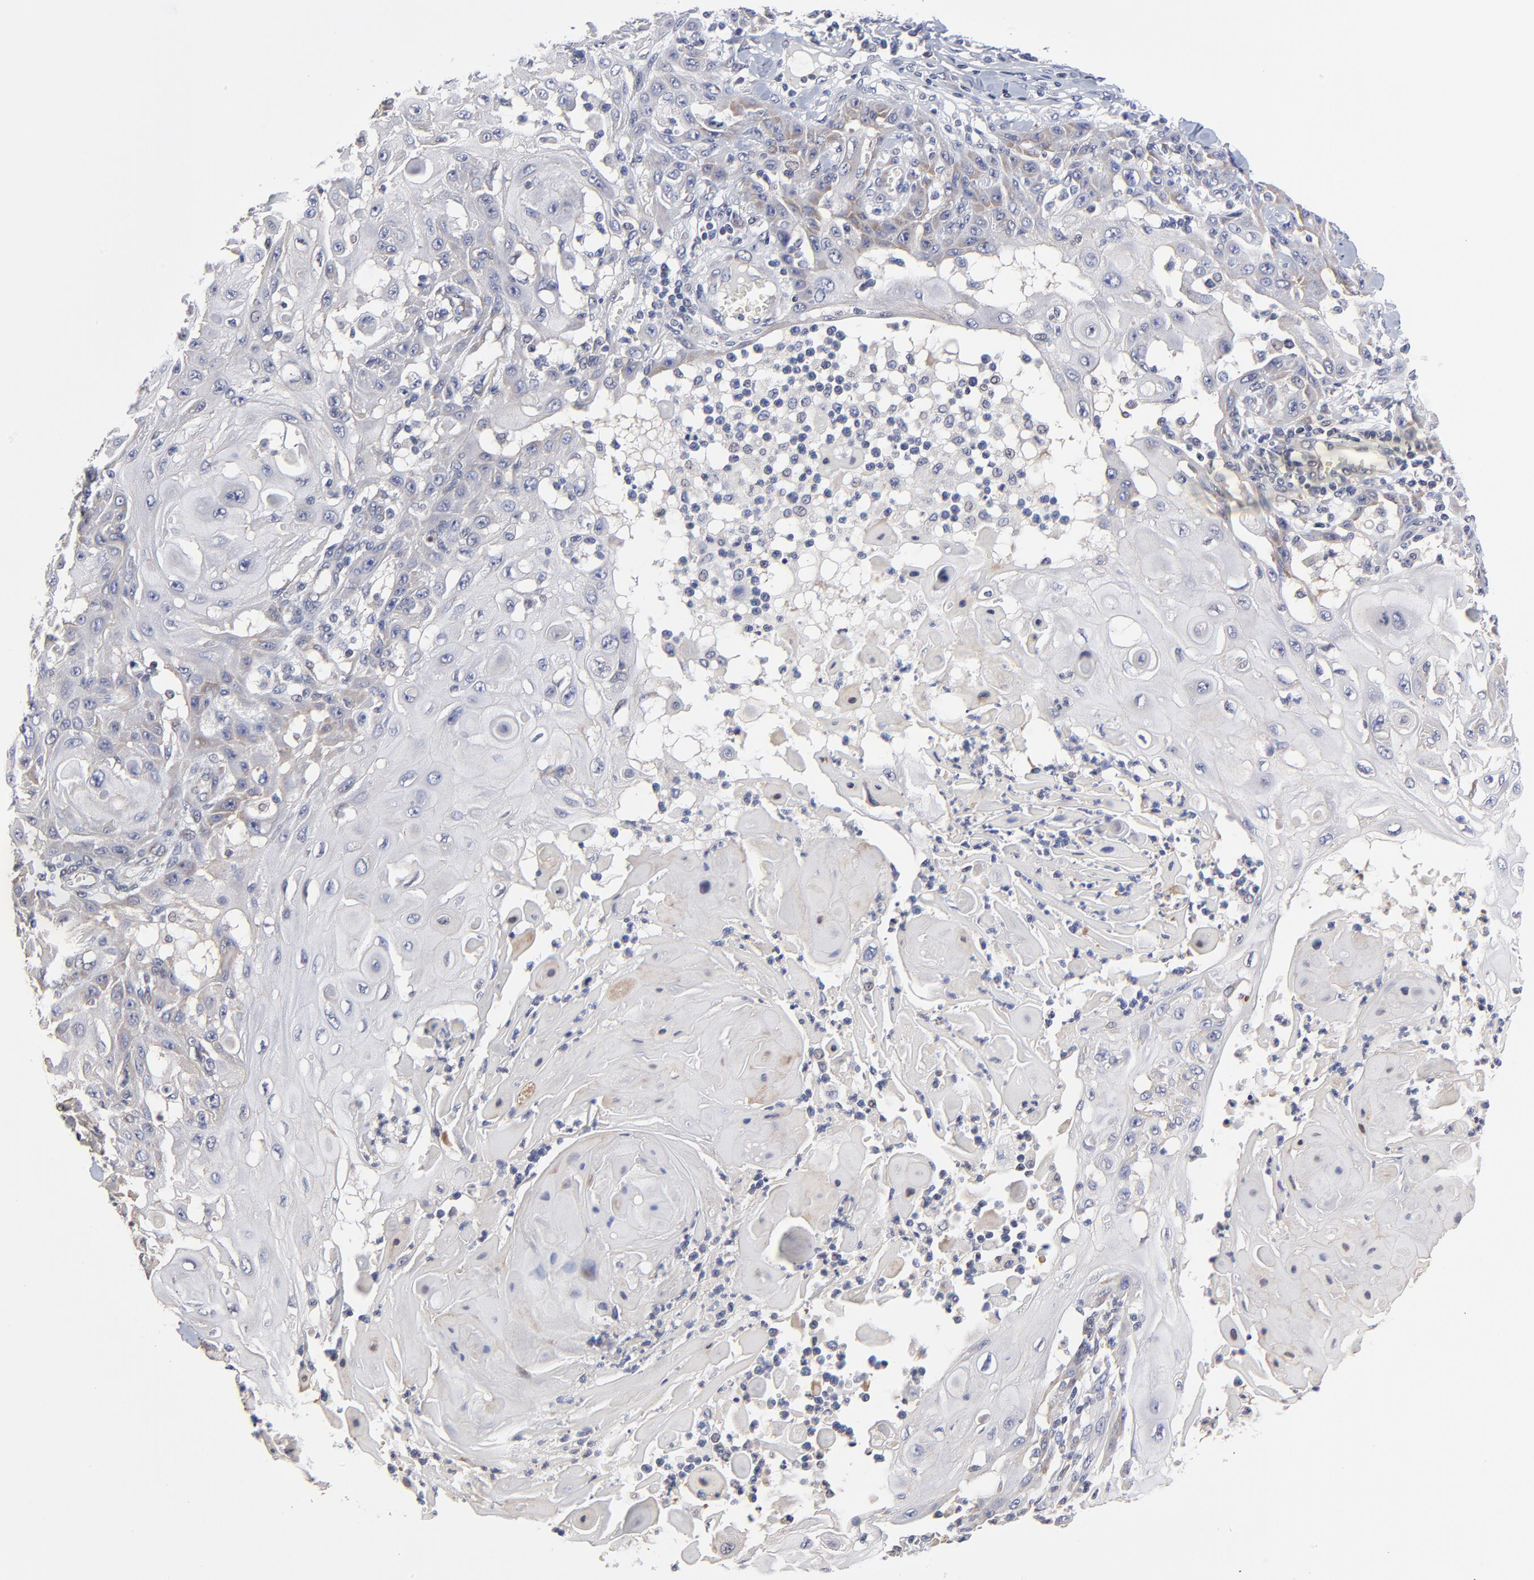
{"staining": {"intensity": "weak", "quantity": "25%-75%", "location": "cytoplasmic/membranous"}, "tissue": "skin cancer", "cell_type": "Tumor cells", "image_type": "cancer", "snomed": [{"axis": "morphology", "description": "Squamous cell carcinoma, NOS"}, {"axis": "topography", "description": "Skin"}], "caption": "Weak cytoplasmic/membranous staining is identified in approximately 25%-75% of tumor cells in squamous cell carcinoma (skin).", "gene": "ZNF157", "patient": {"sex": "male", "age": 24}}